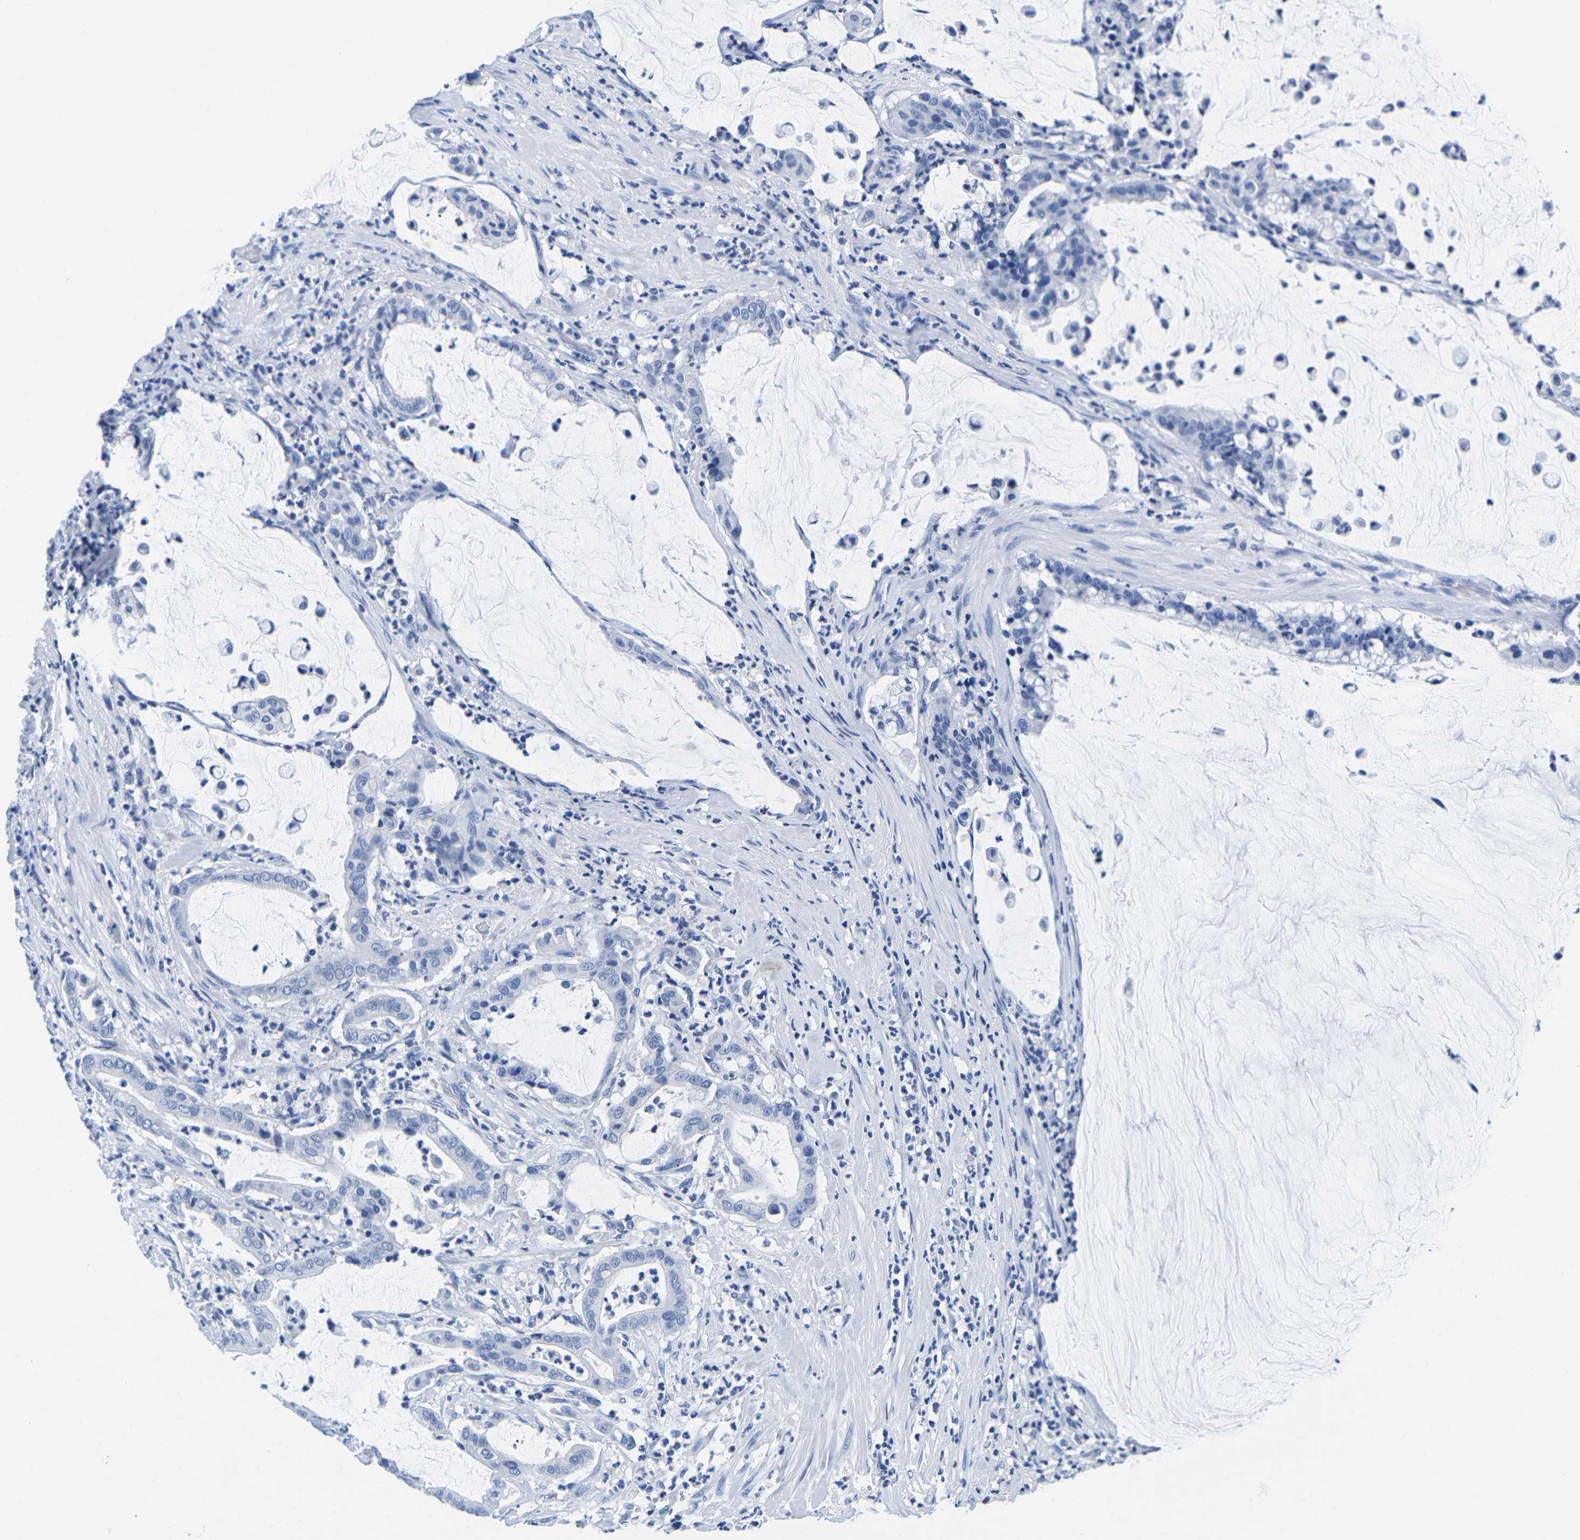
{"staining": {"intensity": "negative", "quantity": "none", "location": "none"}, "tissue": "pancreatic cancer", "cell_type": "Tumor cells", "image_type": "cancer", "snomed": [{"axis": "morphology", "description": "Adenocarcinoma, NOS"}, {"axis": "topography", "description": "Pancreas"}], "caption": "Immunohistochemistry photomicrograph of human adenocarcinoma (pancreatic) stained for a protein (brown), which shows no expression in tumor cells. The staining was performed using DAB (3,3'-diaminobenzidine) to visualize the protein expression in brown, while the nuclei were stained in blue with hematoxylin (Magnification: 20x).", "gene": "CYP1A2", "patient": {"sex": "male", "age": 41}}